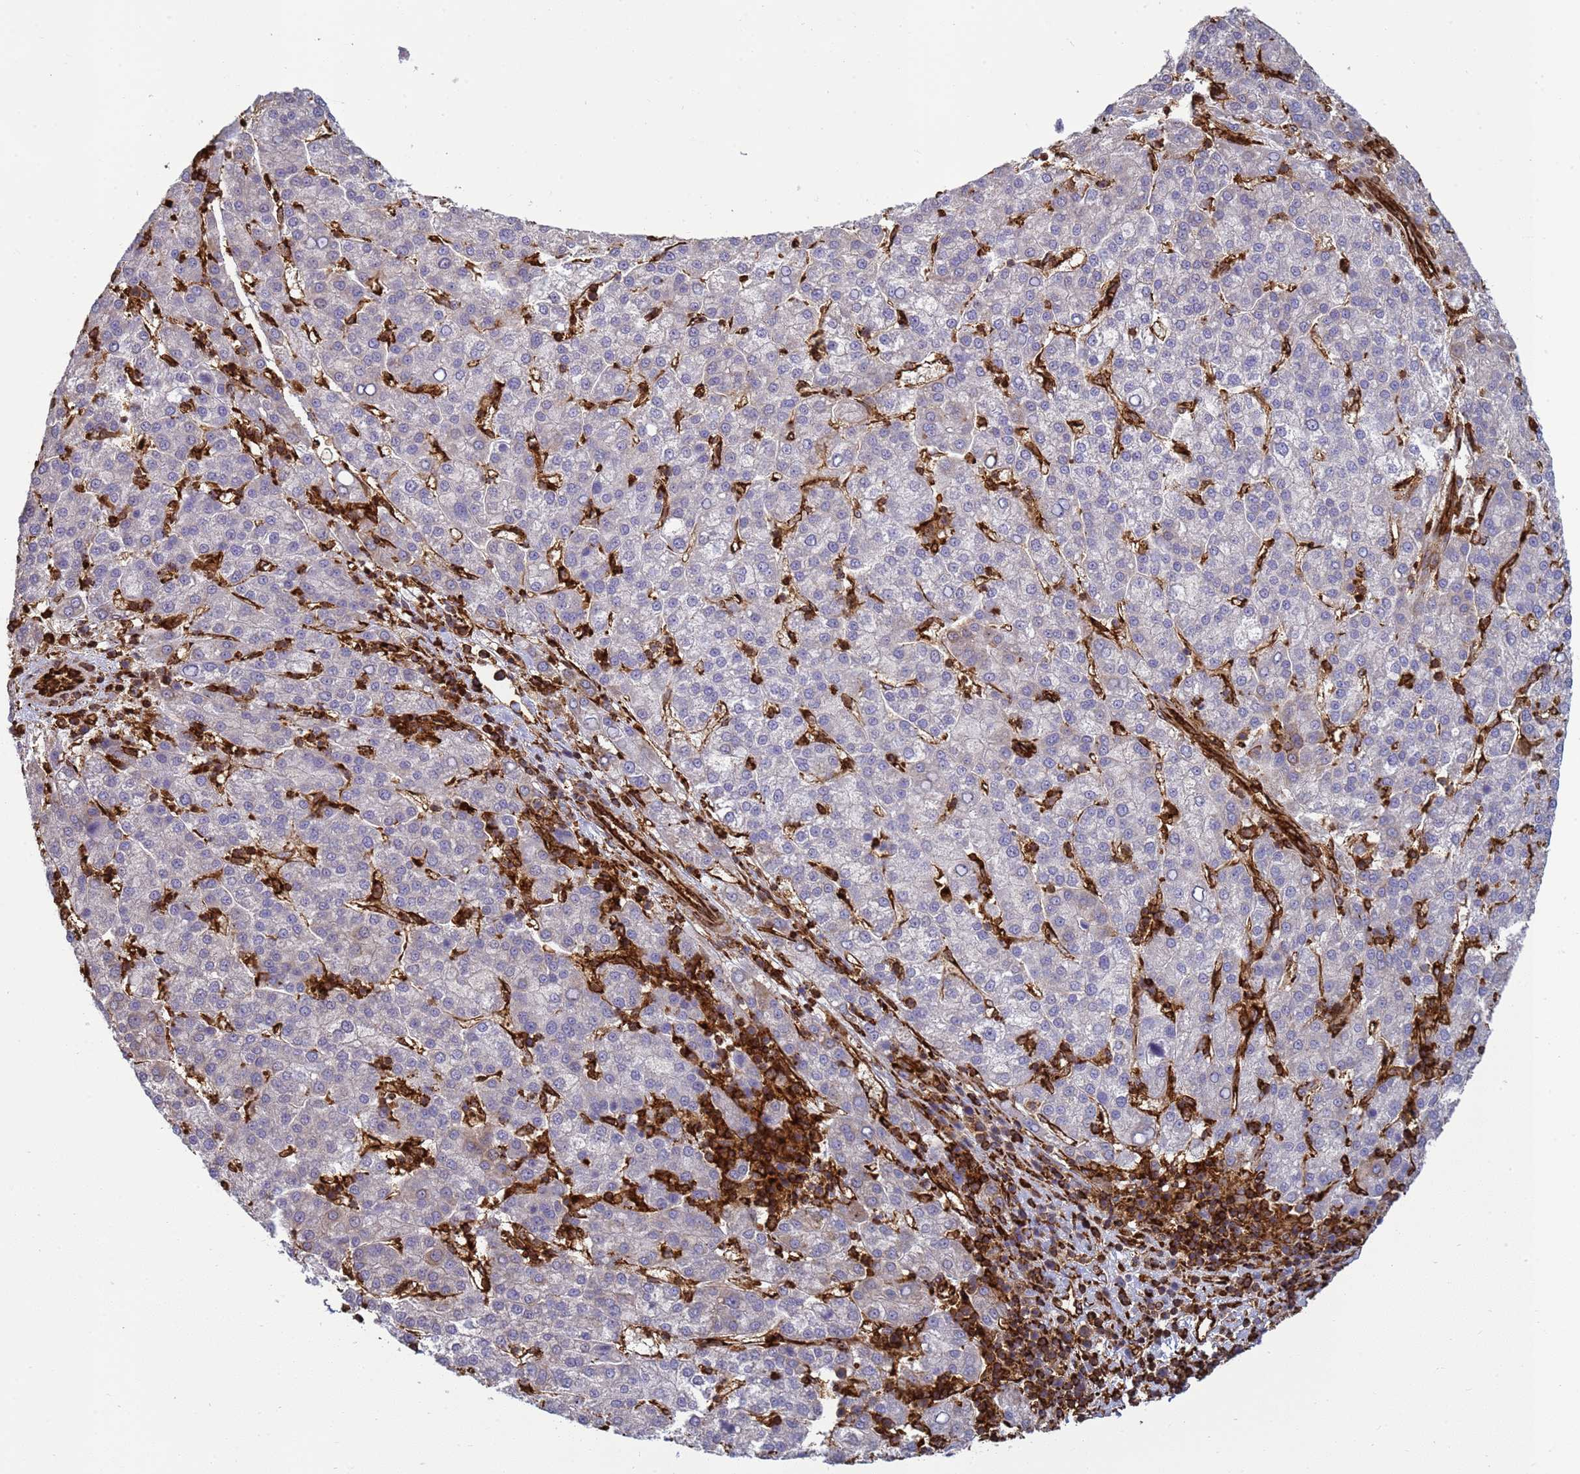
{"staining": {"intensity": "negative", "quantity": "none", "location": "none"}, "tissue": "liver cancer", "cell_type": "Tumor cells", "image_type": "cancer", "snomed": [{"axis": "morphology", "description": "Carcinoma, Hepatocellular, NOS"}, {"axis": "topography", "description": "Liver"}], "caption": "Immunohistochemical staining of liver hepatocellular carcinoma demonstrates no significant staining in tumor cells. The staining is performed using DAB (3,3'-diaminobenzidine) brown chromogen with nuclei counter-stained in using hematoxylin.", "gene": "ZBTB8OS", "patient": {"sex": "female", "age": 58}}